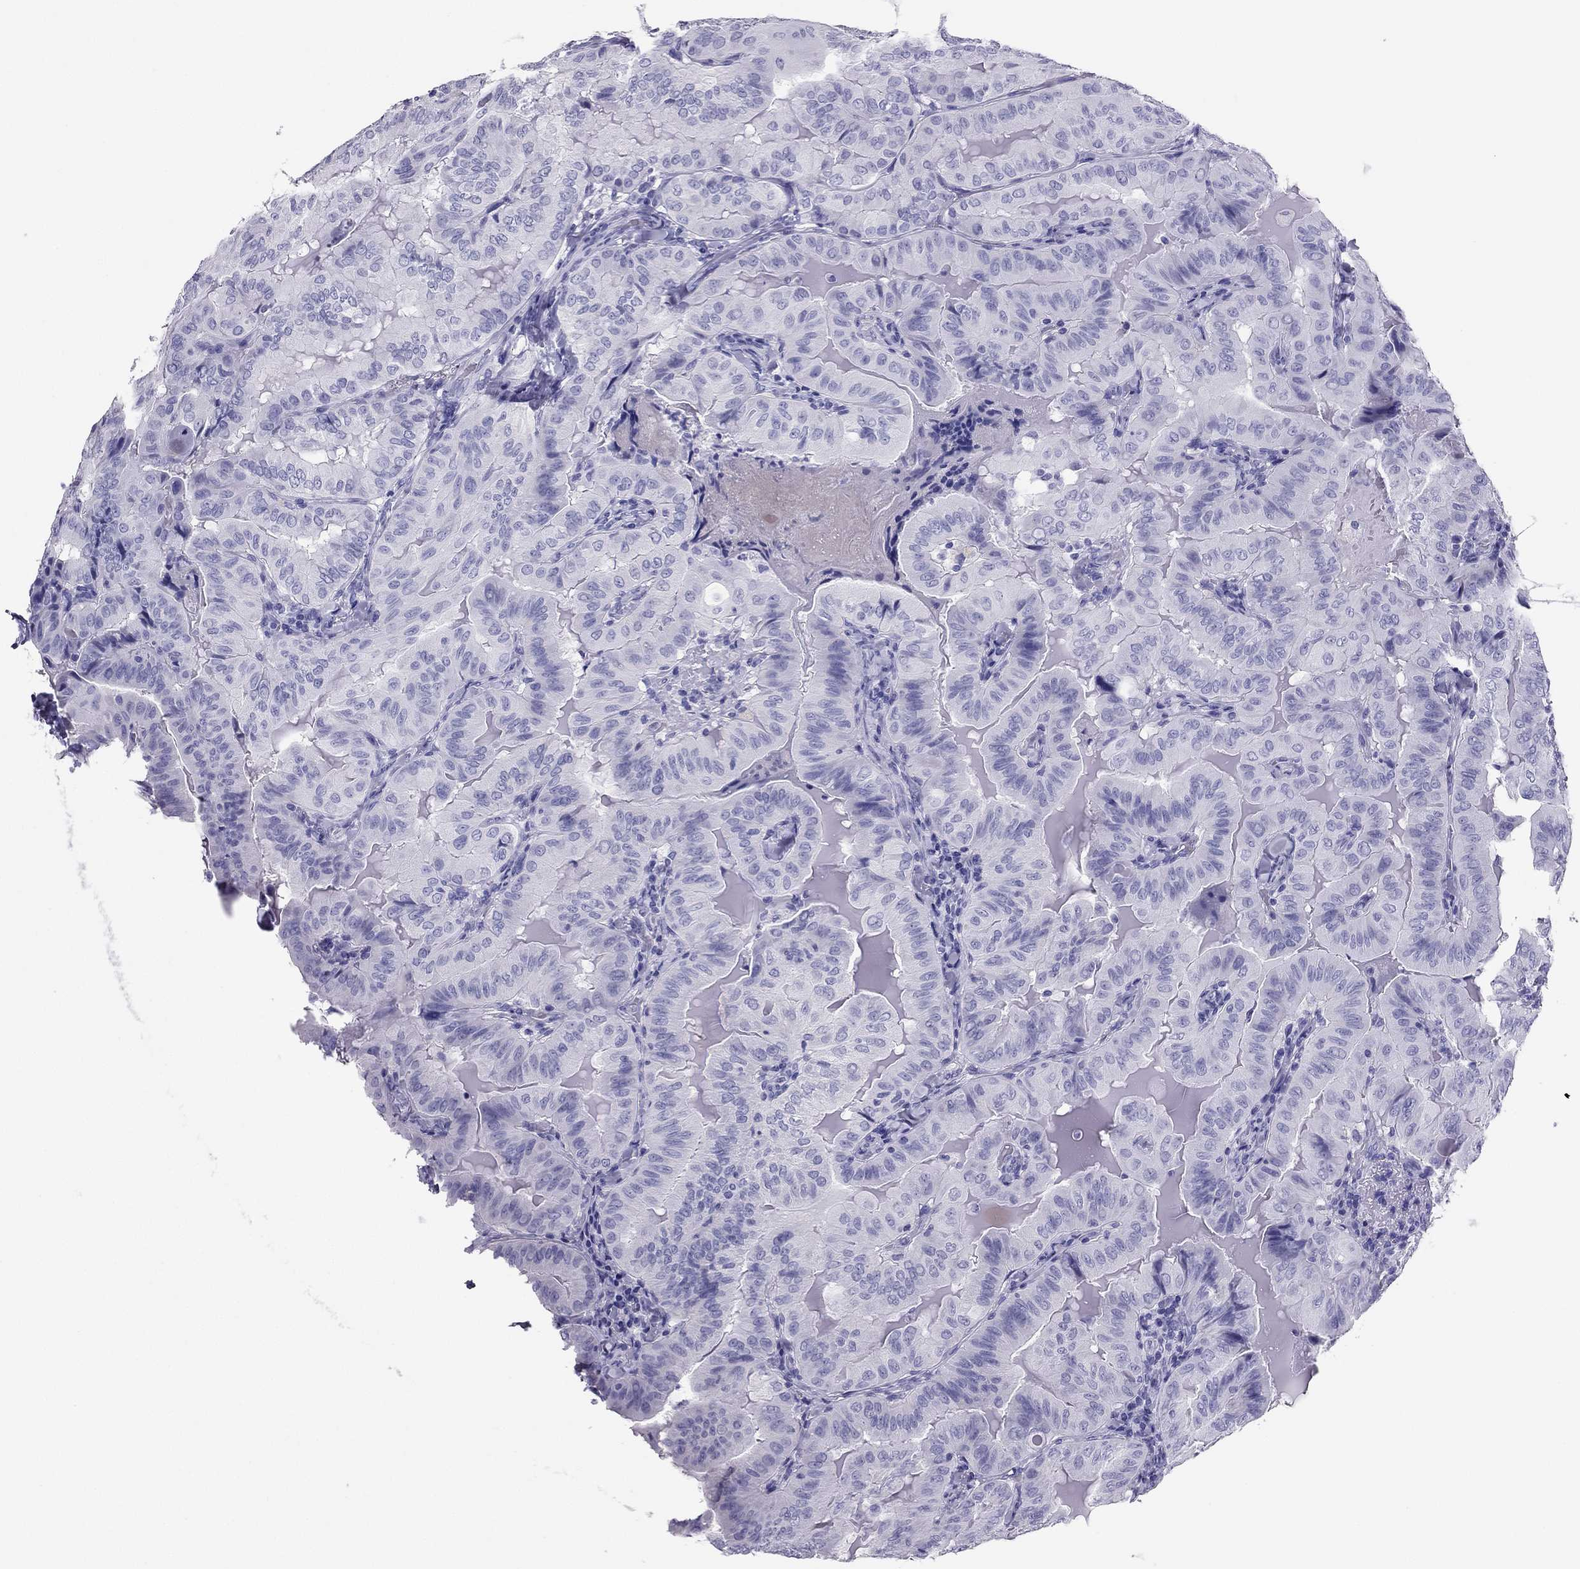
{"staining": {"intensity": "negative", "quantity": "none", "location": "none"}, "tissue": "thyroid cancer", "cell_type": "Tumor cells", "image_type": "cancer", "snomed": [{"axis": "morphology", "description": "Papillary adenocarcinoma, NOS"}, {"axis": "topography", "description": "Thyroid gland"}], "caption": "IHC of thyroid papillary adenocarcinoma demonstrates no positivity in tumor cells.", "gene": "PDE6A", "patient": {"sex": "female", "age": 68}}